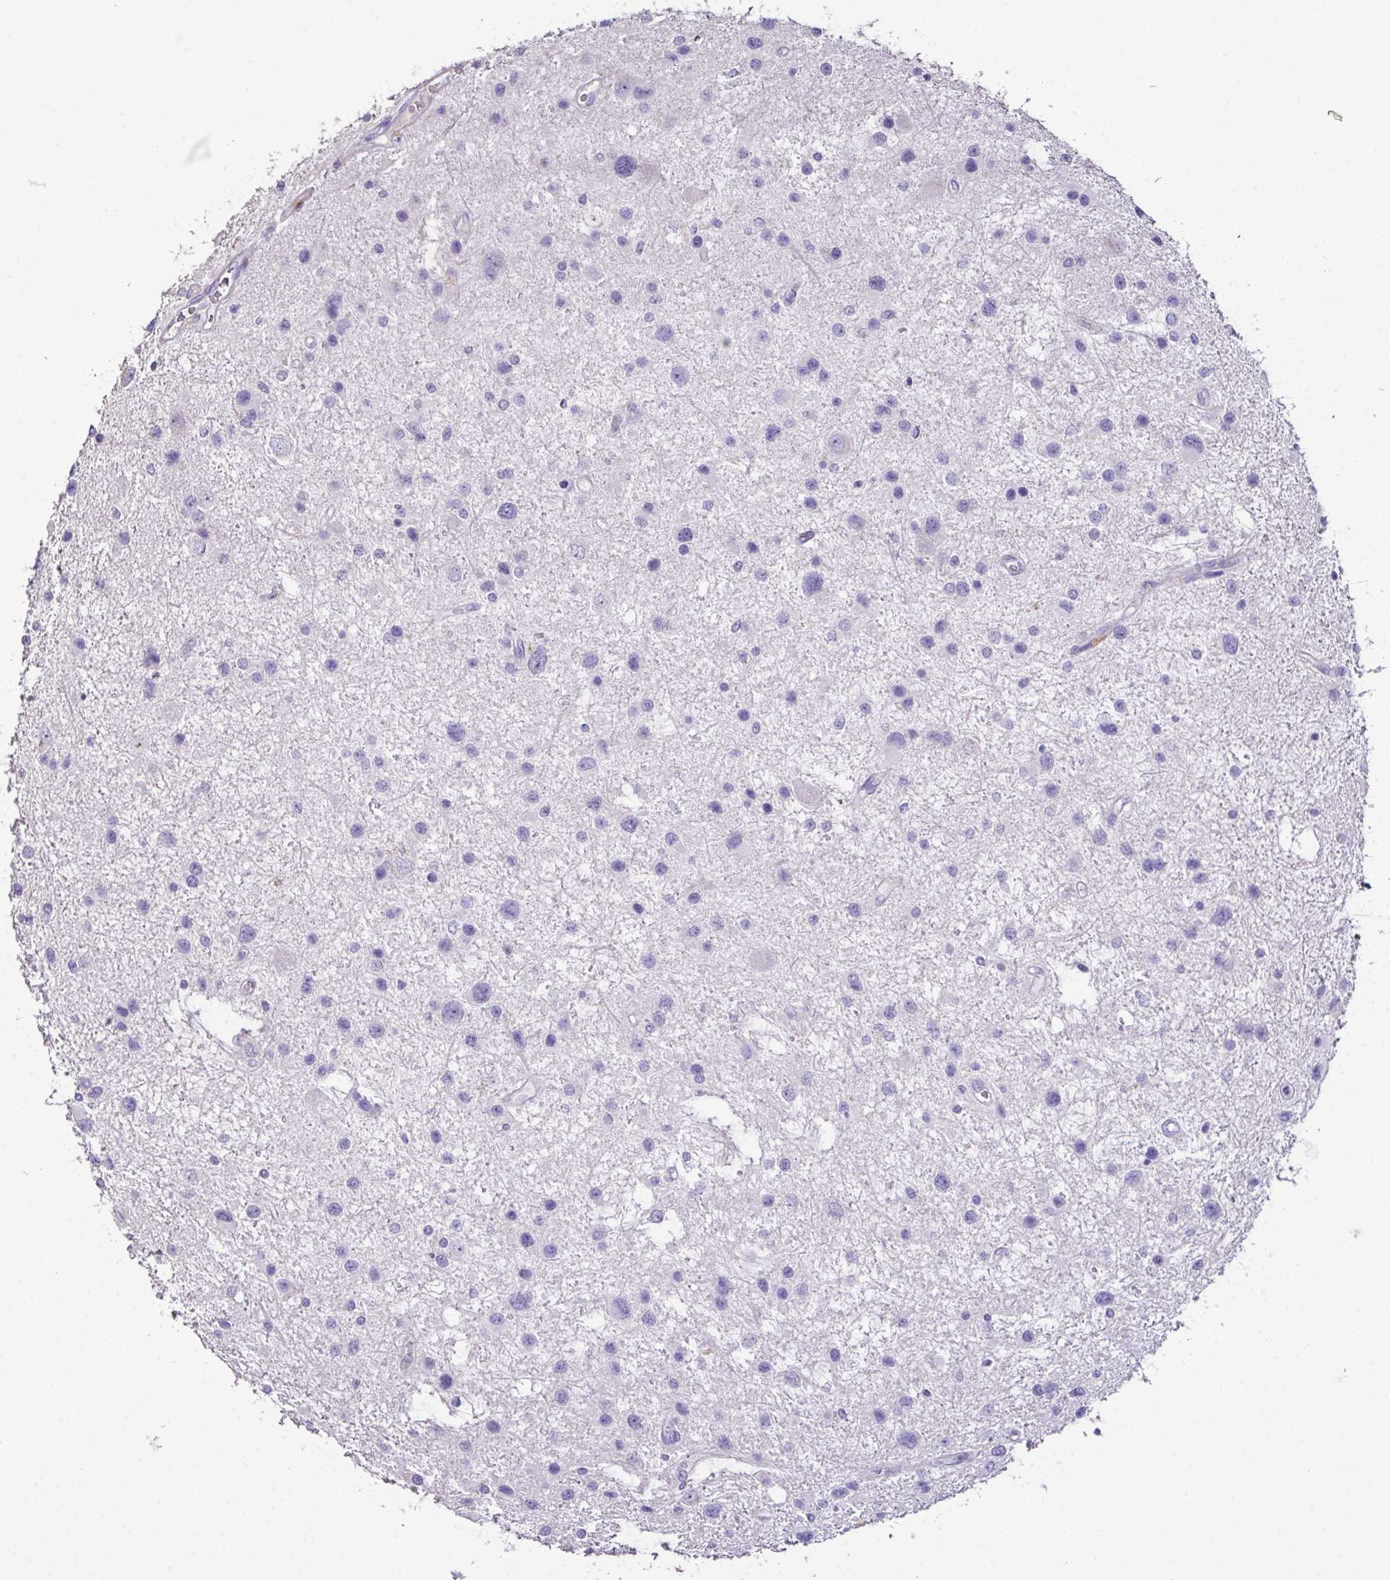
{"staining": {"intensity": "negative", "quantity": "none", "location": "none"}, "tissue": "glioma", "cell_type": "Tumor cells", "image_type": "cancer", "snomed": [{"axis": "morphology", "description": "Glioma, malignant, Low grade"}, {"axis": "topography", "description": "Brain"}], "caption": "High magnification brightfield microscopy of malignant glioma (low-grade) stained with DAB (brown) and counterstained with hematoxylin (blue): tumor cells show no significant expression. (DAB (3,3'-diaminobenzidine) immunohistochemistry (IHC) visualized using brightfield microscopy, high magnification).", "gene": "MARCO", "patient": {"sex": "female", "age": 32}}